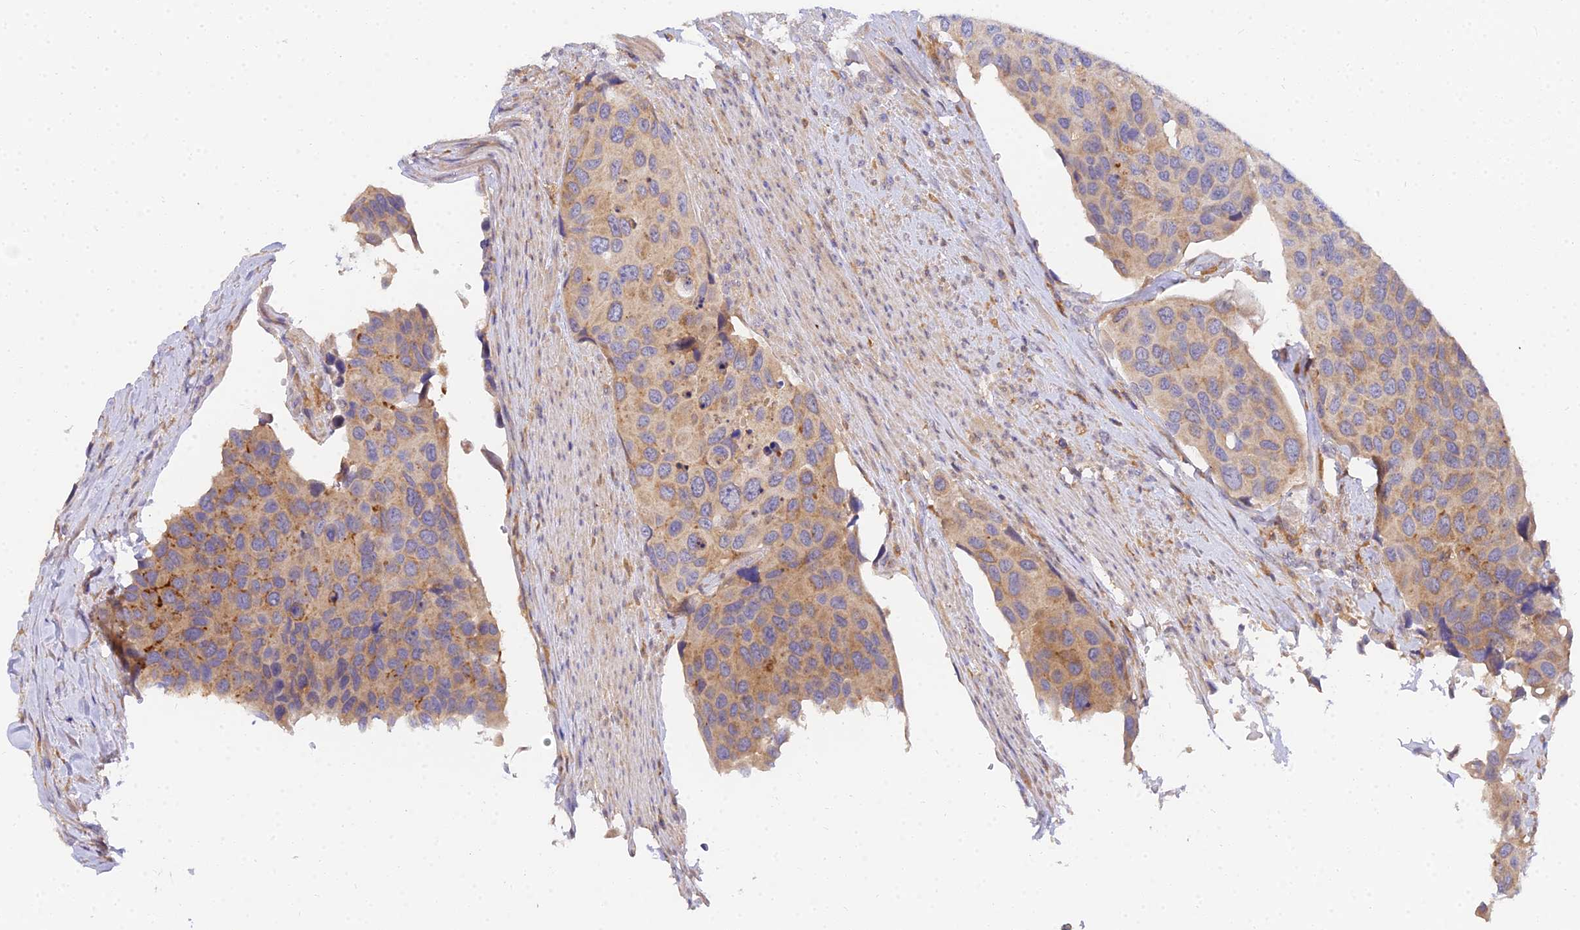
{"staining": {"intensity": "moderate", "quantity": "<25%", "location": "cytoplasmic/membranous"}, "tissue": "urothelial cancer", "cell_type": "Tumor cells", "image_type": "cancer", "snomed": [{"axis": "morphology", "description": "Urothelial carcinoma, High grade"}, {"axis": "topography", "description": "Urinary bladder"}], "caption": "Immunohistochemical staining of human urothelial cancer demonstrates low levels of moderate cytoplasmic/membranous staining in about <25% of tumor cells.", "gene": "ARL8B", "patient": {"sex": "male", "age": 74}}